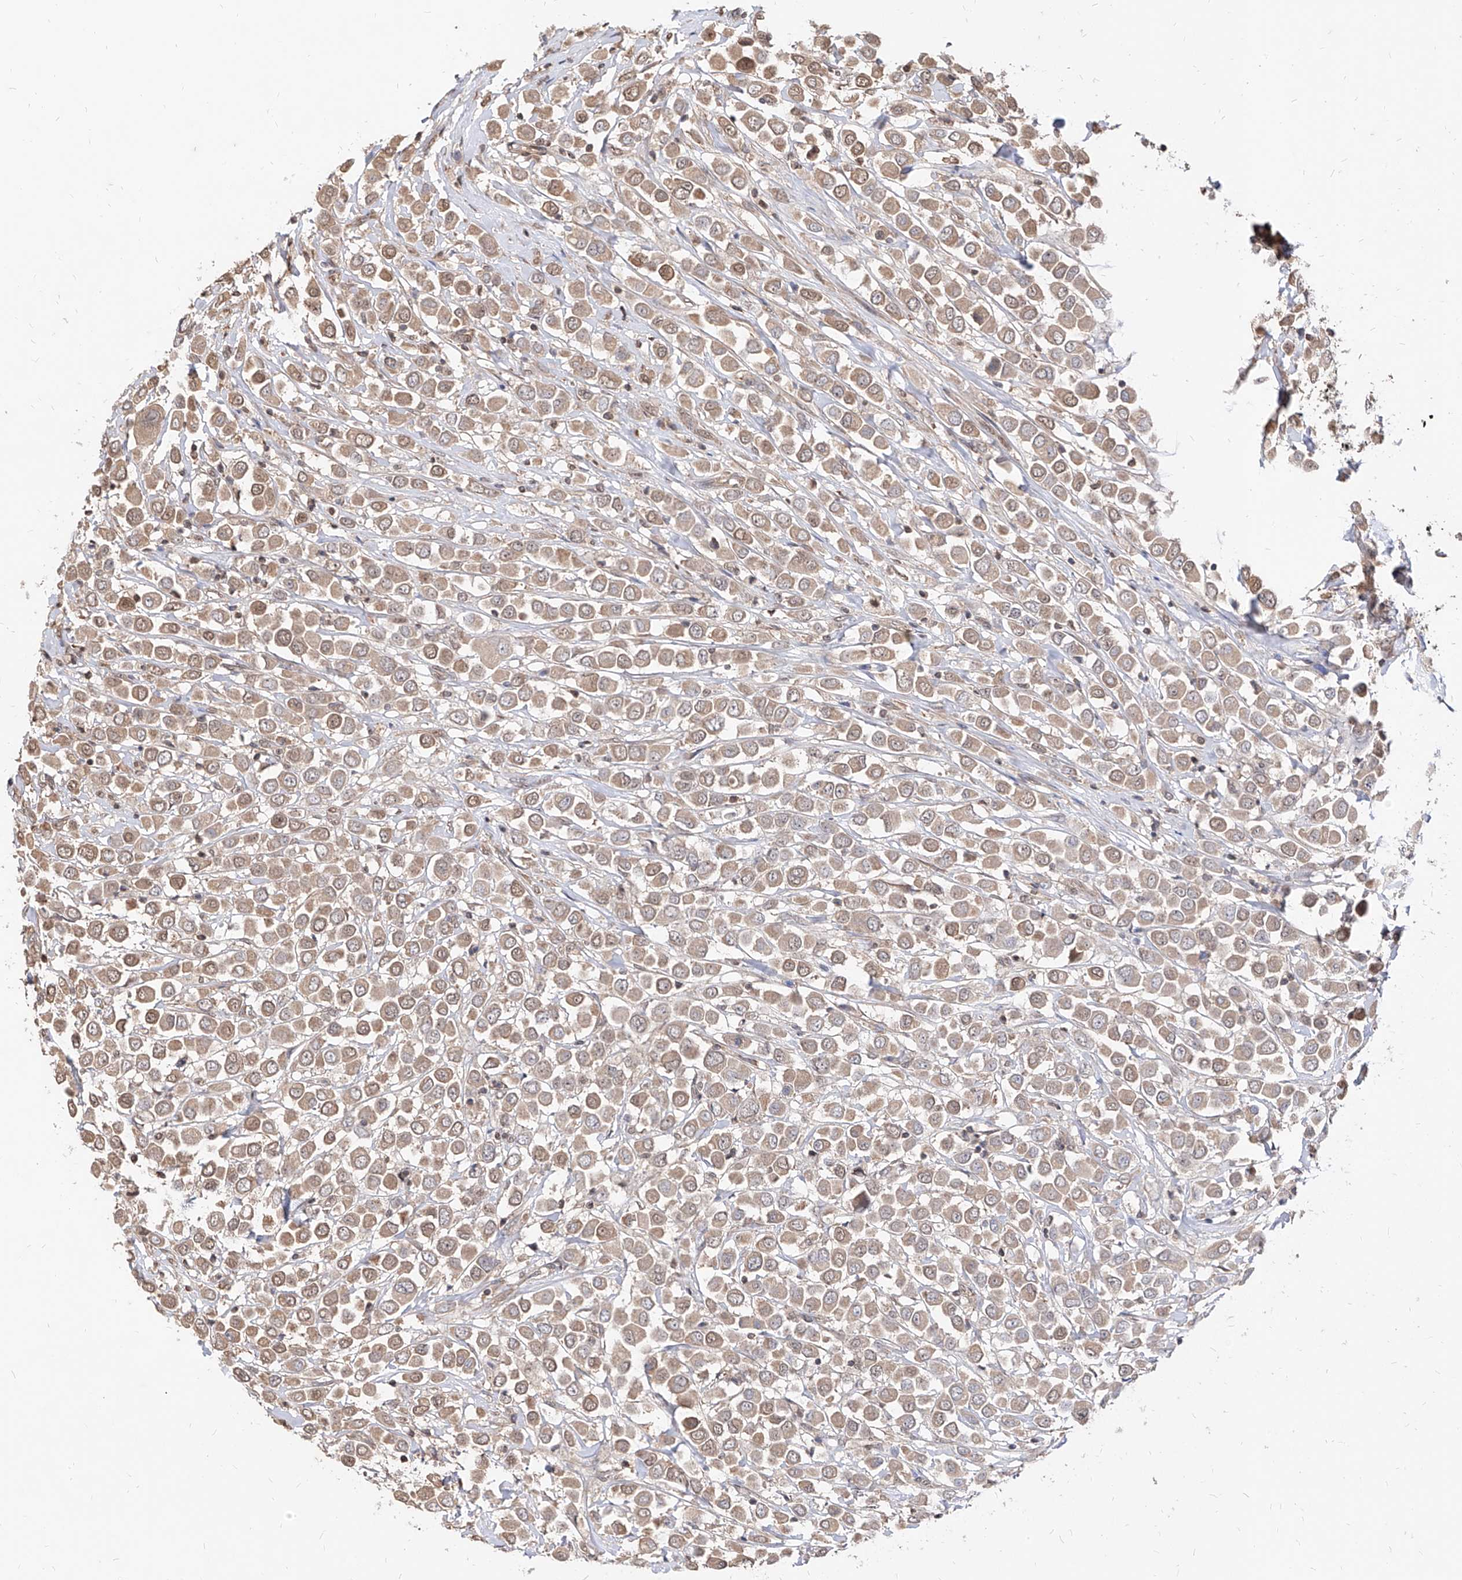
{"staining": {"intensity": "weak", "quantity": ">75%", "location": "cytoplasmic/membranous"}, "tissue": "breast cancer", "cell_type": "Tumor cells", "image_type": "cancer", "snomed": [{"axis": "morphology", "description": "Duct carcinoma"}, {"axis": "topography", "description": "Breast"}], "caption": "Immunohistochemistry histopathology image of invasive ductal carcinoma (breast) stained for a protein (brown), which exhibits low levels of weak cytoplasmic/membranous staining in about >75% of tumor cells.", "gene": "C8orf82", "patient": {"sex": "female", "age": 61}}